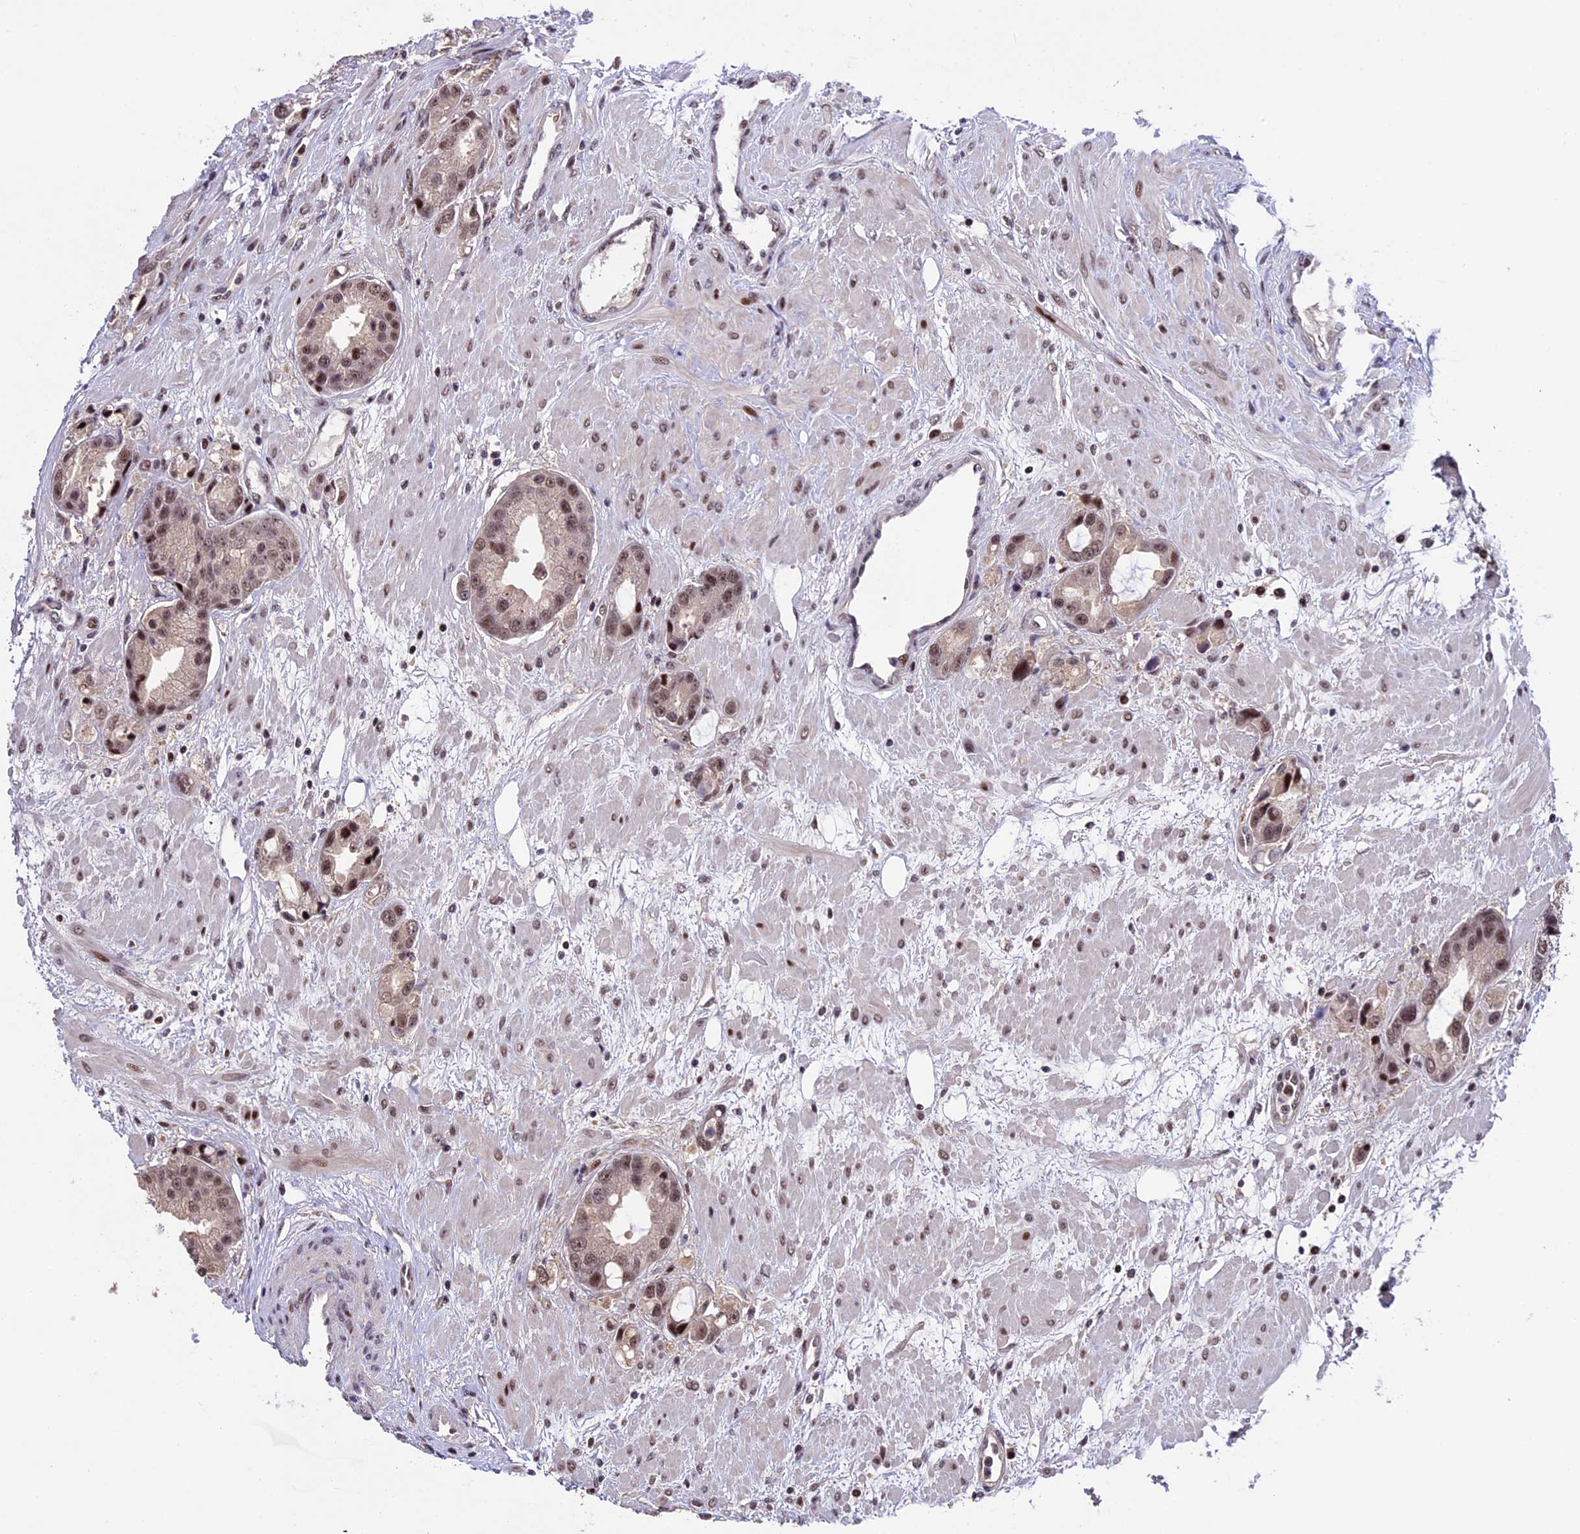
{"staining": {"intensity": "weak", "quantity": ">75%", "location": "nuclear"}, "tissue": "prostate cancer", "cell_type": "Tumor cells", "image_type": "cancer", "snomed": [{"axis": "morphology", "description": "Adenocarcinoma, Low grade"}, {"axis": "topography", "description": "Prostate"}], "caption": "IHC histopathology image of neoplastic tissue: prostate cancer stained using immunohistochemistry (IHC) exhibits low levels of weak protein expression localized specifically in the nuclear of tumor cells, appearing as a nuclear brown color.", "gene": "TCP11L2", "patient": {"sex": "male", "age": 67}}